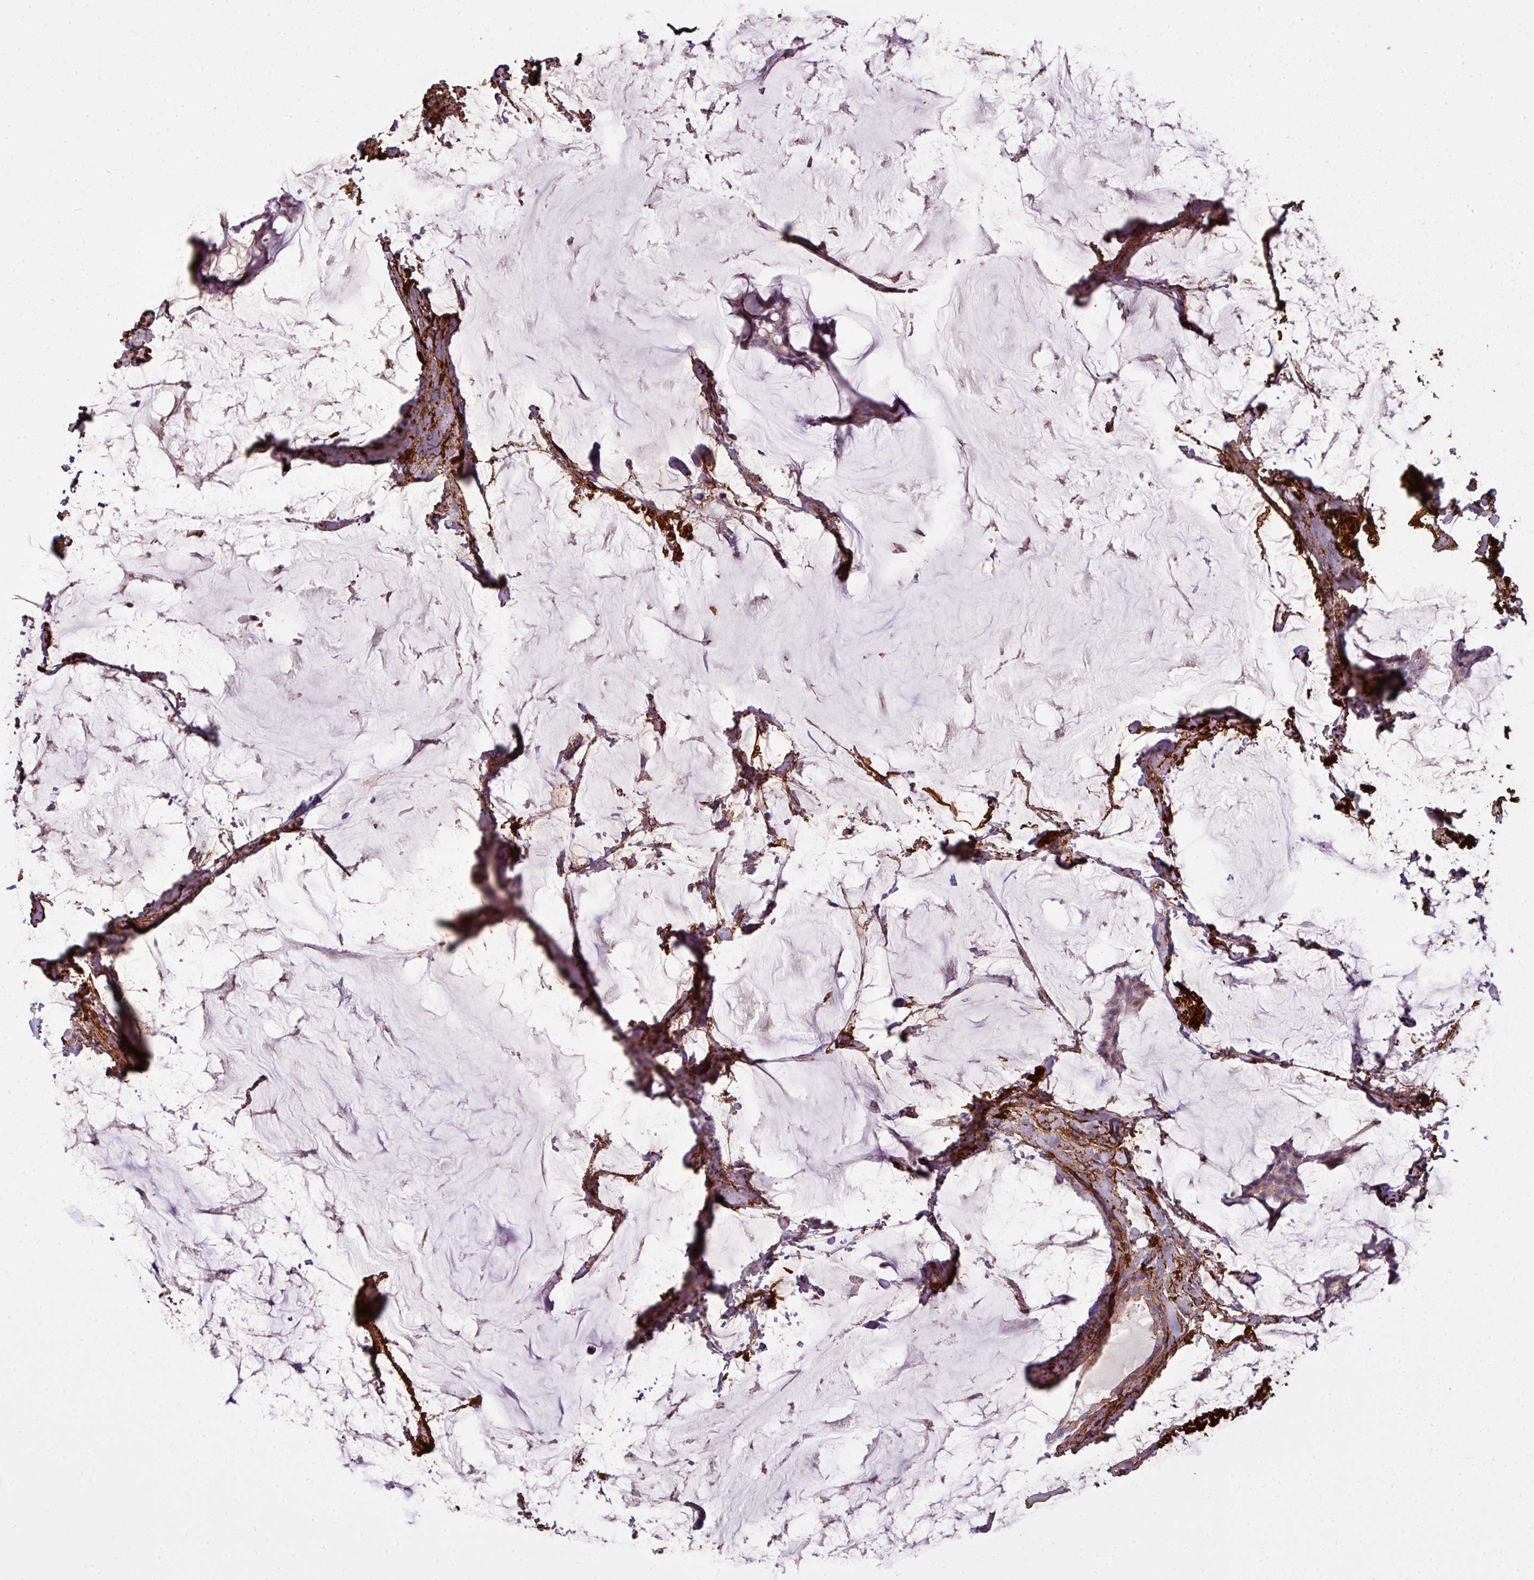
{"staining": {"intensity": "negative", "quantity": "none", "location": "none"}, "tissue": "breast cancer", "cell_type": "Tumor cells", "image_type": "cancer", "snomed": [{"axis": "morphology", "description": "Duct carcinoma"}, {"axis": "topography", "description": "Breast"}], "caption": "Immunohistochemistry (IHC) image of neoplastic tissue: human breast invasive ductal carcinoma stained with DAB demonstrates no significant protein expression in tumor cells. (Immunohistochemistry, brightfield microscopy, high magnification).", "gene": "COL8A1", "patient": {"sex": "female", "age": 93}}